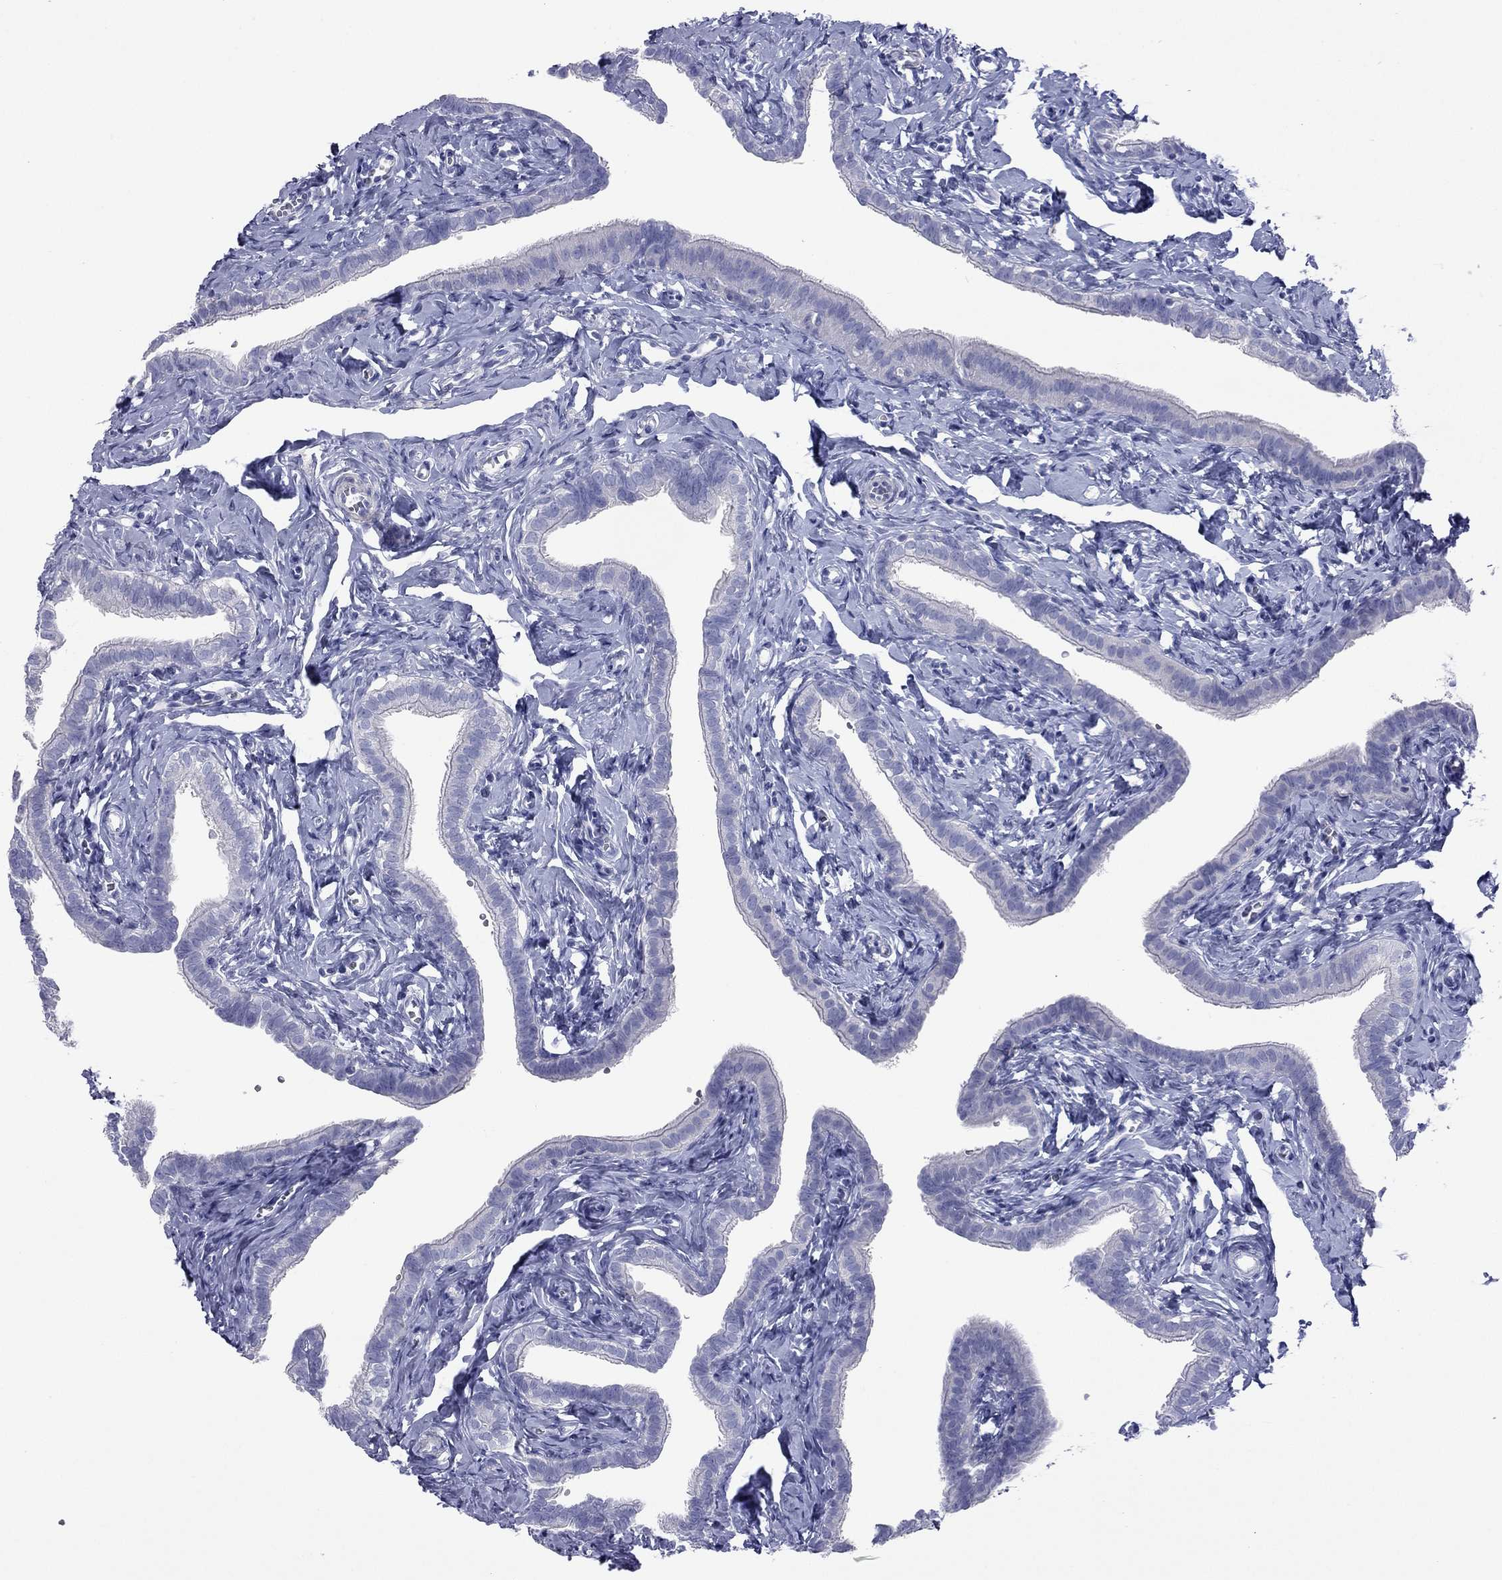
{"staining": {"intensity": "negative", "quantity": "none", "location": "none"}, "tissue": "fallopian tube", "cell_type": "Glandular cells", "image_type": "normal", "snomed": [{"axis": "morphology", "description": "Normal tissue, NOS"}, {"axis": "topography", "description": "Fallopian tube"}], "caption": "Immunohistochemistry photomicrograph of unremarkable human fallopian tube stained for a protein (brown), which shows no staining in glandular cells.", "gene": "ACTL7B", "patient": {"sex": "female", "age": 41}}